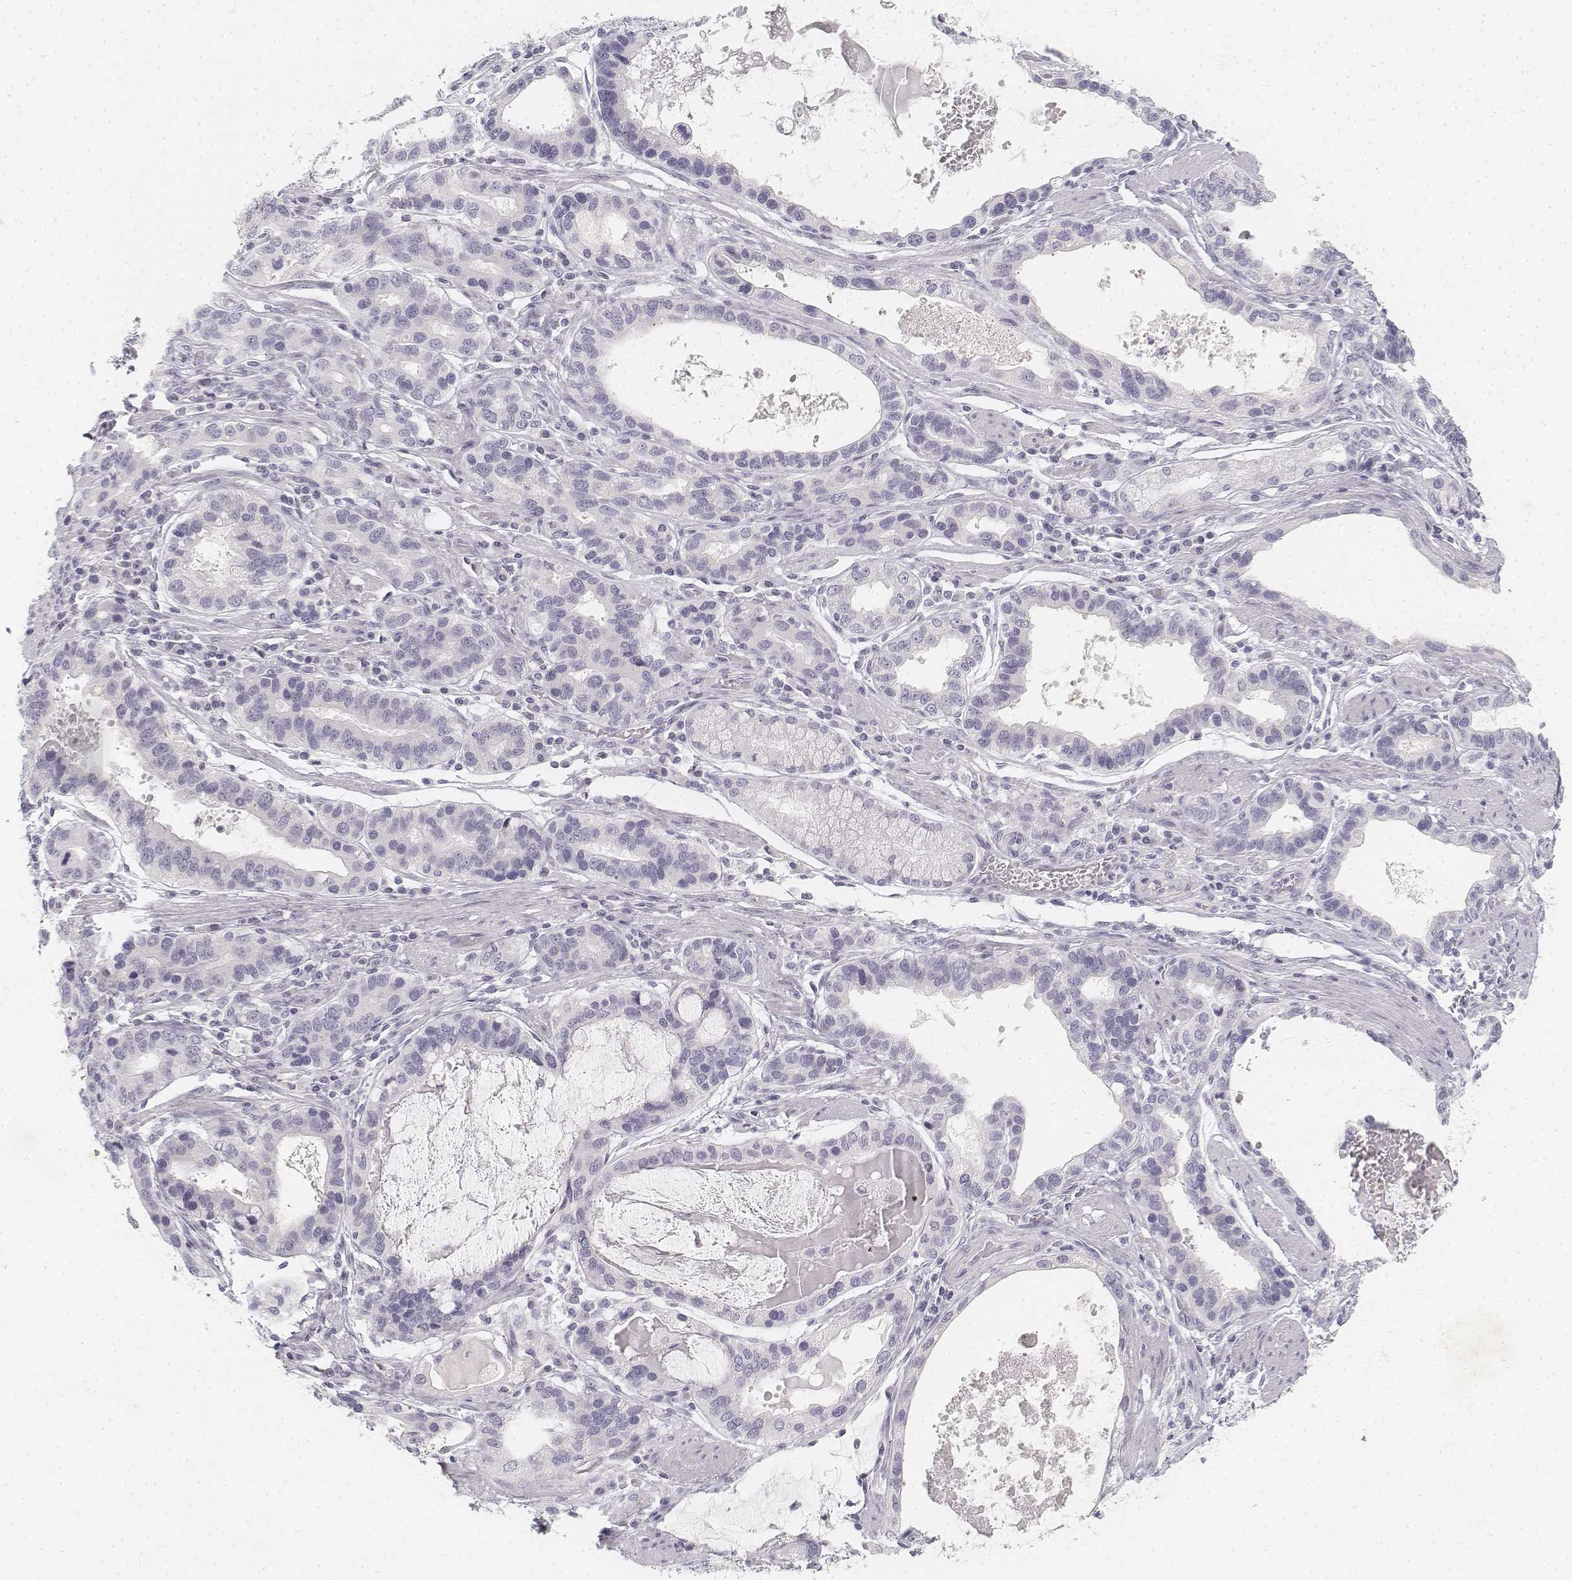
{"staining": {"intensity": "negative", "quantity": "none", "location": "none"}, "tissue": "stomach cancer", "cell_type": "Tumor cells", "image_type": "cancer", "snomed": [{"axis": "morphology", "description": "Adenocarcinoma, NOS"}, {"axis": "topography", "description": "Stomach, lower"}], "caption": "Image shows no significant protein expression in tumor cells of stomach adenocarcinoma.", "gene": "KRT25", "patient": {"sex": "female", "age": 76}}